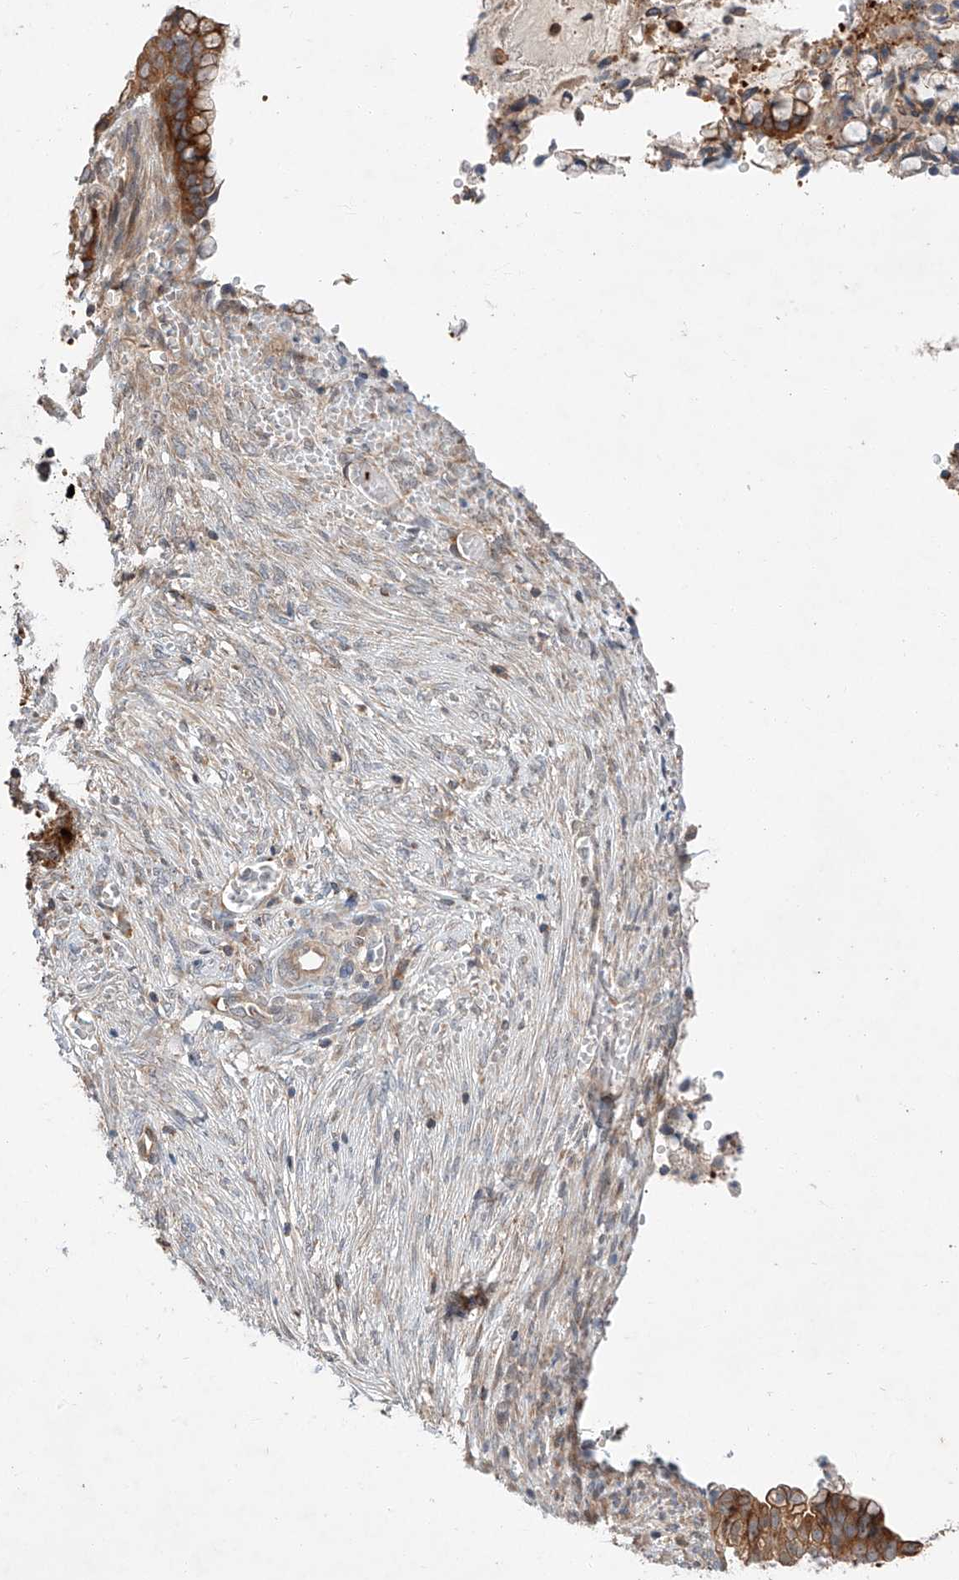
{"staining": {"intensity": "moderate", "quantity": ">75%", "location": "cytoplasmic/membranous"}, "tissue": "cervical cancer", "cell_type": "Tumor cells", "image_type": "cancer", "snomed": [{"axis": "morphology", "description": "Adenocarcinoma, NOS"}, {"axis": "topography", "description": "Cervix"}], "caption": "Immunohistochemistry micrograph of neoplastic tissue: cervical cancer (adenocarcinoma) stained using IHC reveals medium levels of moderate protein expression localized specifically in the cytoplasmic/membranous of tumor cells, appearing as a cytoplasmic/membranous brown color.", "gene": "RUSC1", "patient": {"sex": "female", "age": 44}}